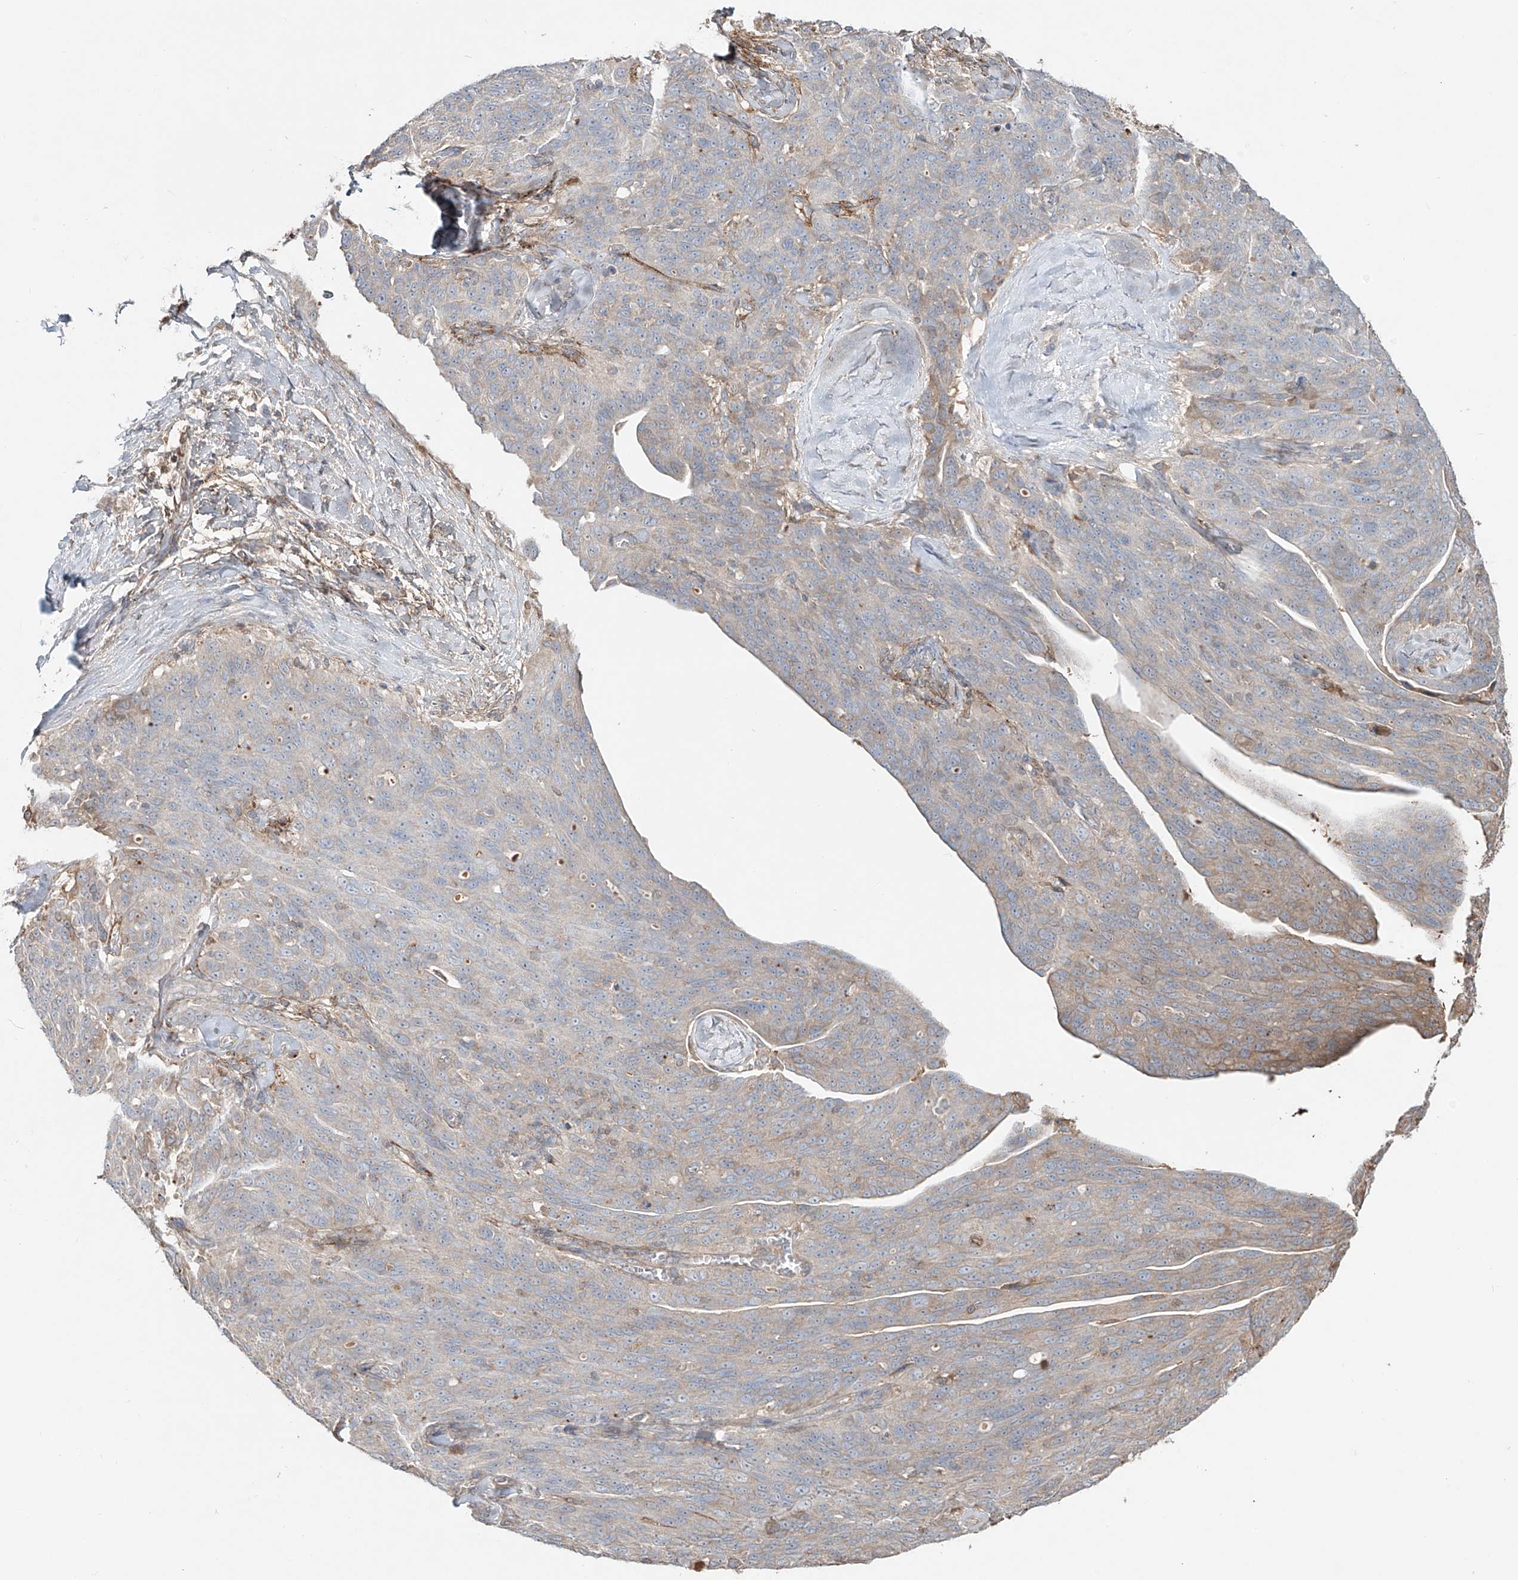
{"staining": {"intensity": "weak", "quantity": "<25%", "location": "cytoplasmic/membranous"}, "tissue": "ovarian cancer", "cell_type": "Tumor cells", "image_type": "cancer", "snomed": [{"axis": "morphology", "description": "Carcinoma, endometroid"}, {"axis": "topography", "description": "Ovary"}], "caption": "An image of human endometroid carcinoma (ovarian) is negative for staining in tumor cells.", "gene": "ERO1A", "patient": {"sex": "female", "age": 60}}